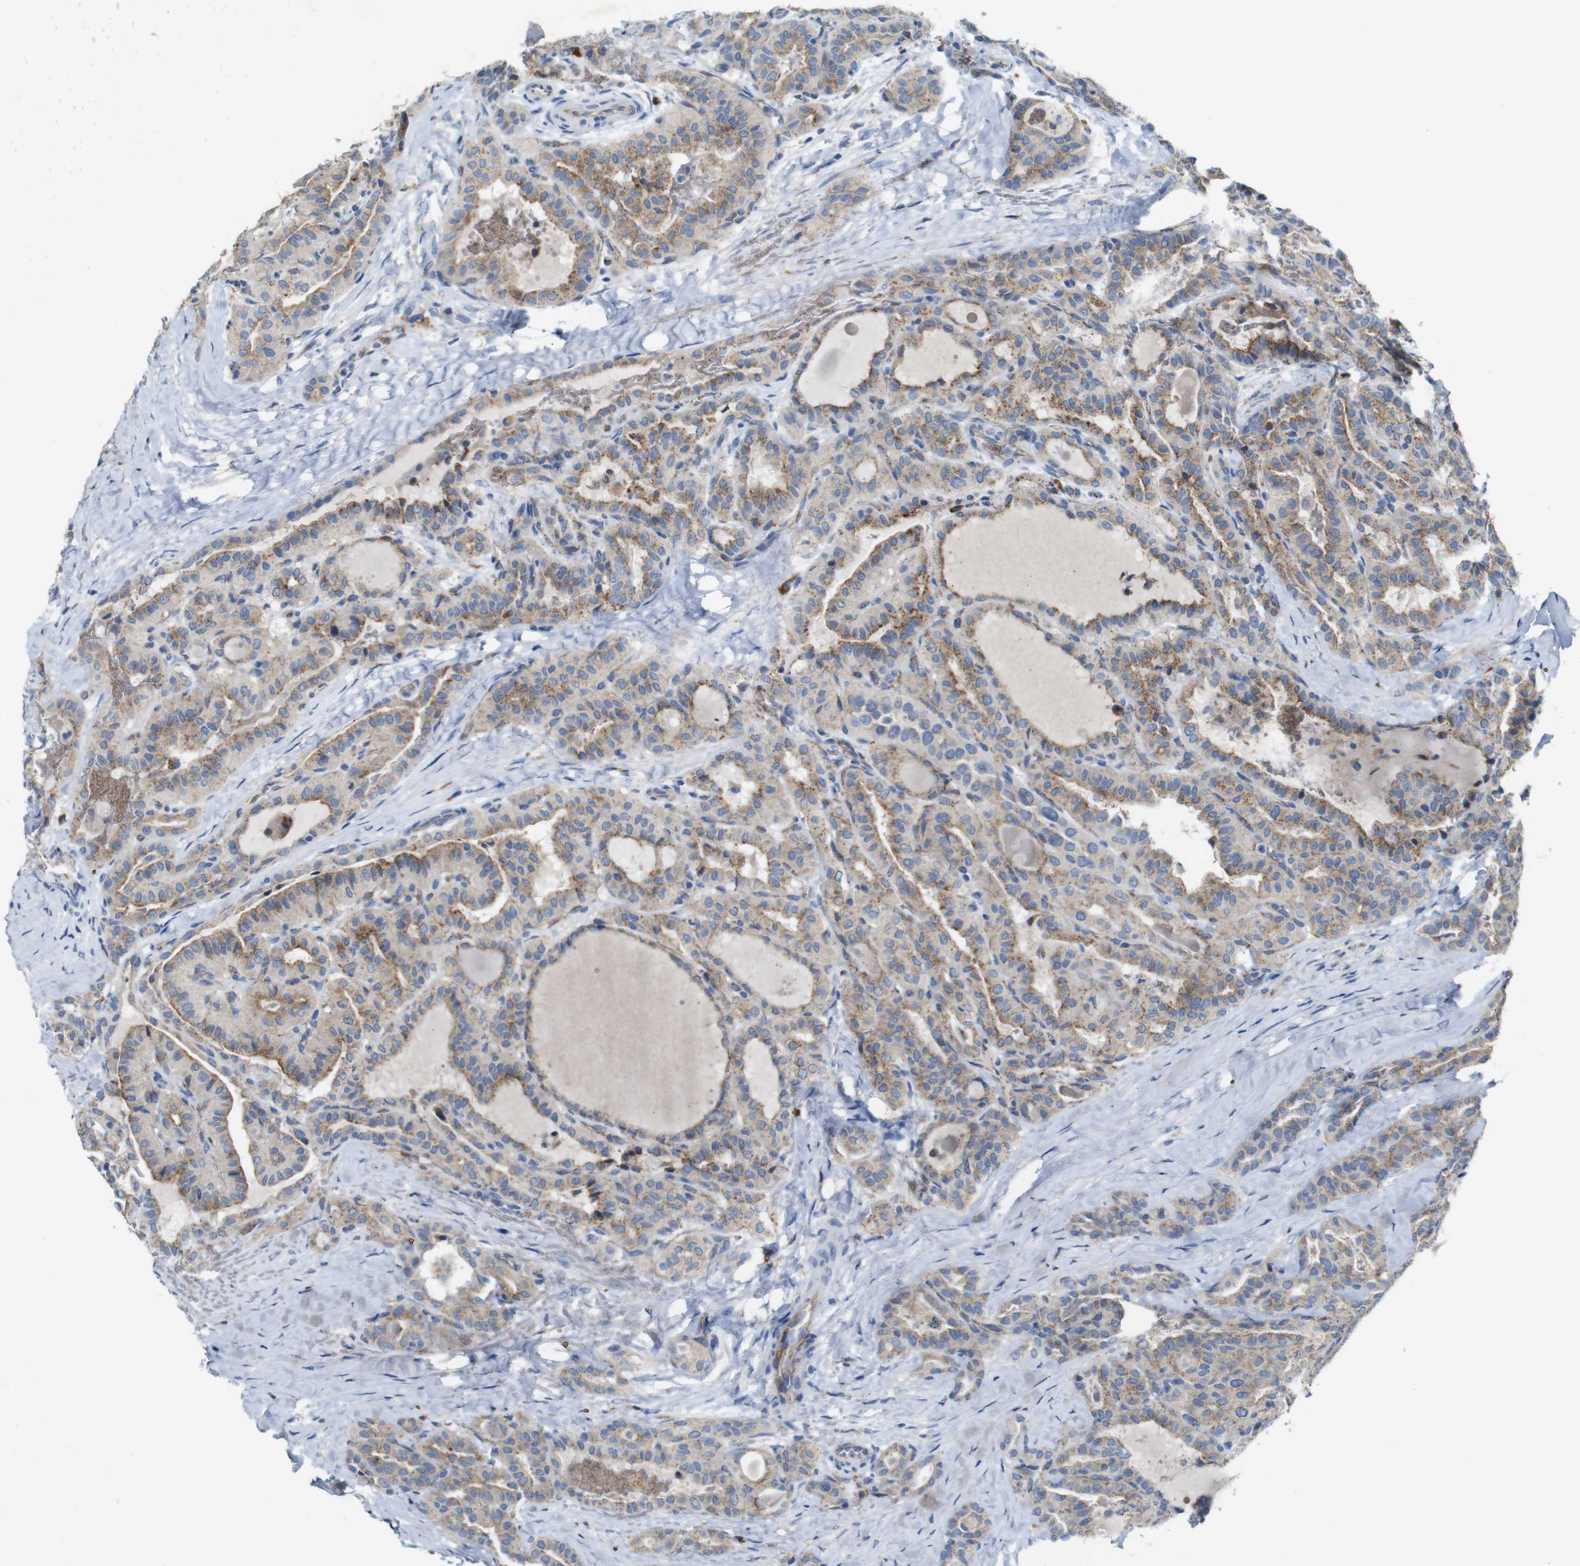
{"staining": {"intensity": "weak", "quantity": ">75%", "location": "cytoplasmic/membranous"}, "tissue": "thyroid cancer", "cell_type": "Tumor cells", "image_type": "cancer", "snomed": [{"axis": "morphology", "description": "Papillary adenocarcinoma, NOS"}, {"axis": "topography", "description": "Thyroid gland"}], "caption": "Human thyroid cancer (papillary adenocarcinoma) stained for a protein (brown) reveals weak cytoplasmic/membranous positive expression in approximately >75% of tumor cells.", "gene": "NHLRC3", "patient": {"sex": "male", "age": 77}}